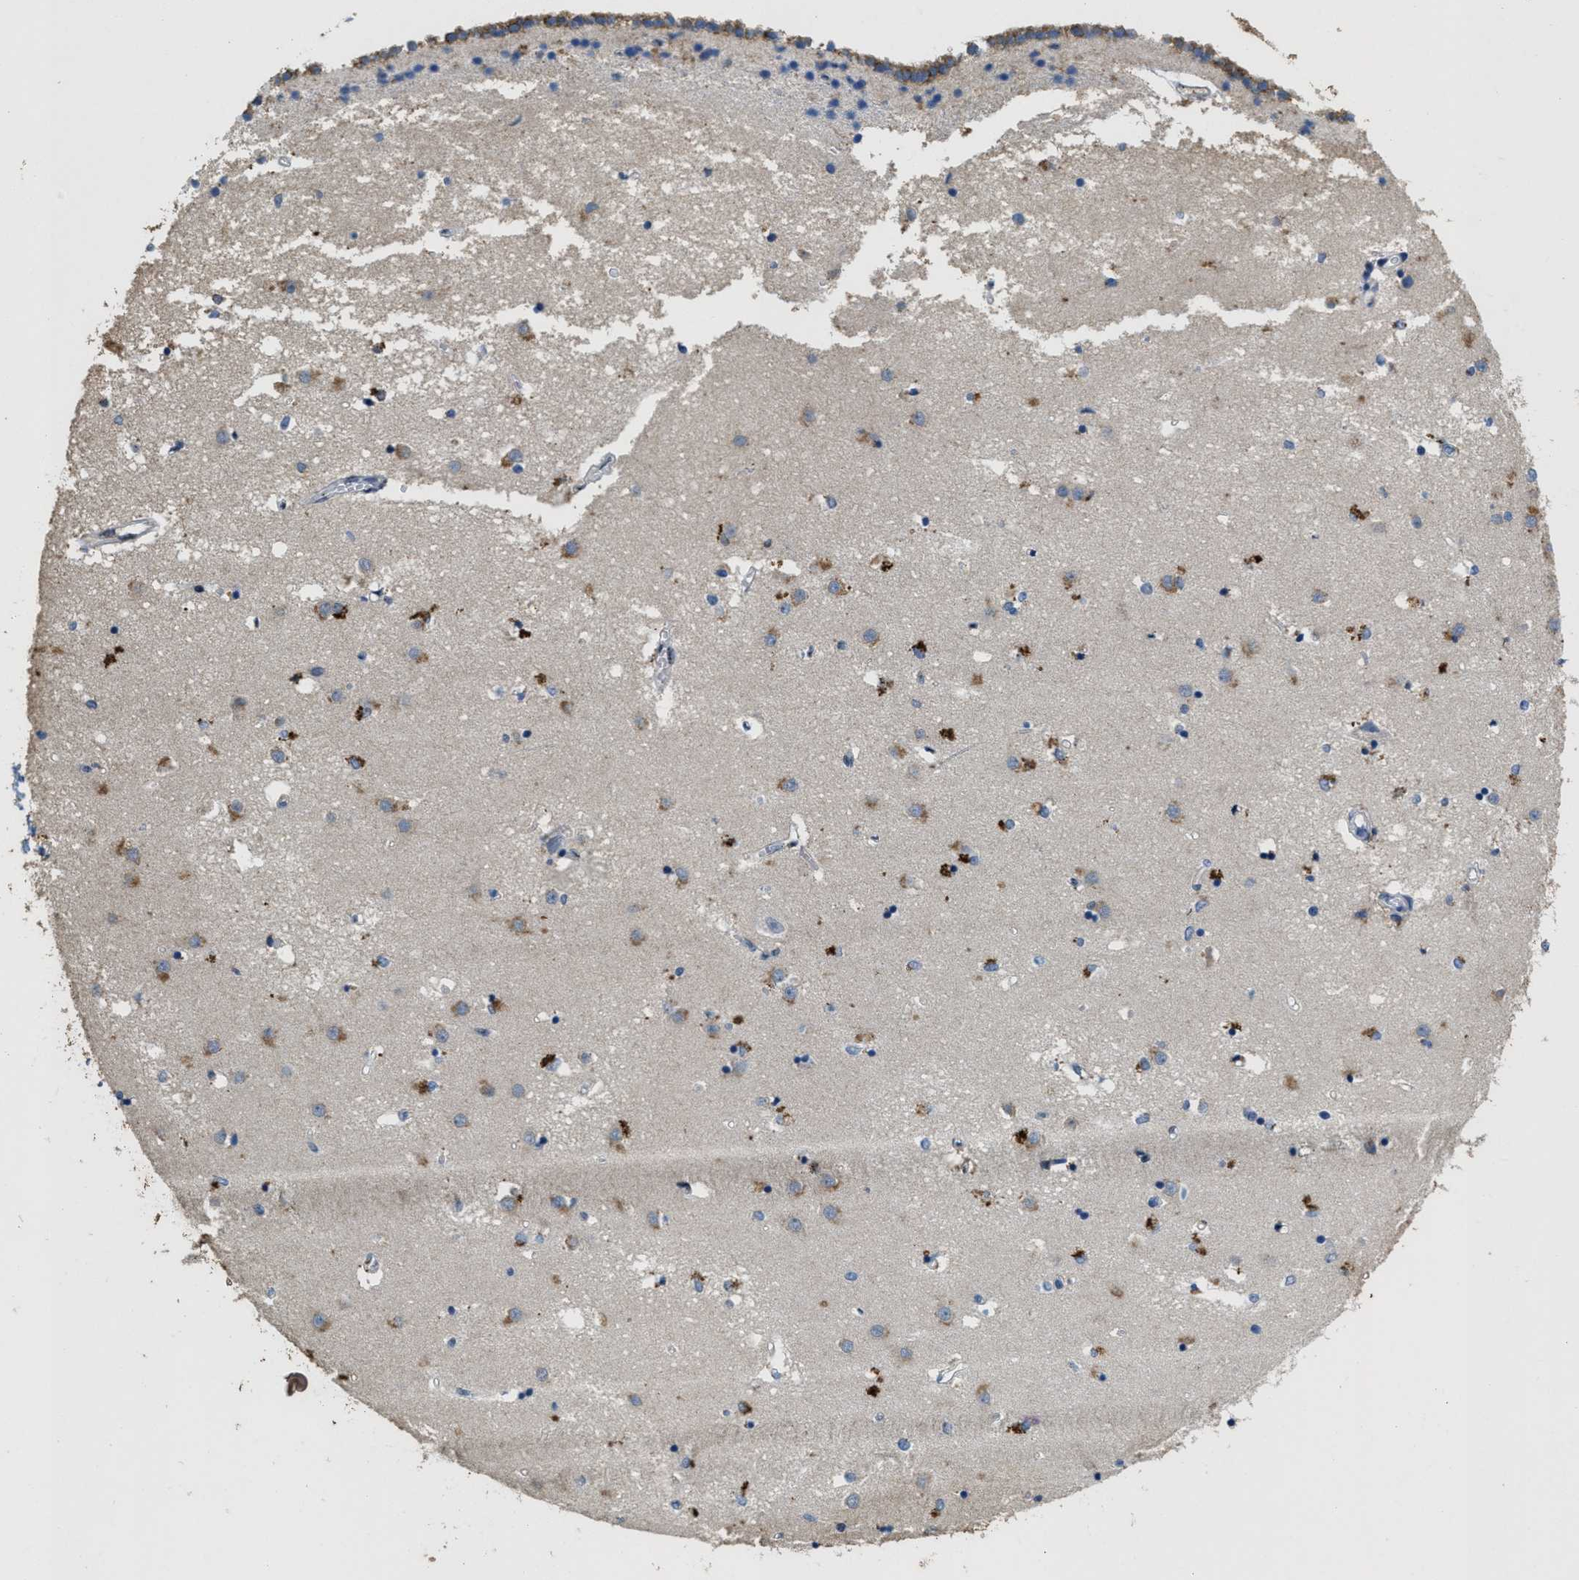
{"staining": {"intensity": "moderate", "quantity": "<25%", "location": "cytoplasmic/membranous"}, "tissue": "caudate", "cell_type": "Glial cells", "image_type": "normal", "snomed": [{"axis": "morphology", "description": "Normal tissue, NOS"}, {"axis": "topography", "description": "Lateral ventricle wall"}], "caption": "Approximately <25% of glial cells in unremarkable caudate show moderate cytoplasmic/membranous protein expression as visualized by brown immunohistochemical staining.", "gene": "BMPR2", "patient": {"sex": "male", "age": 45}}